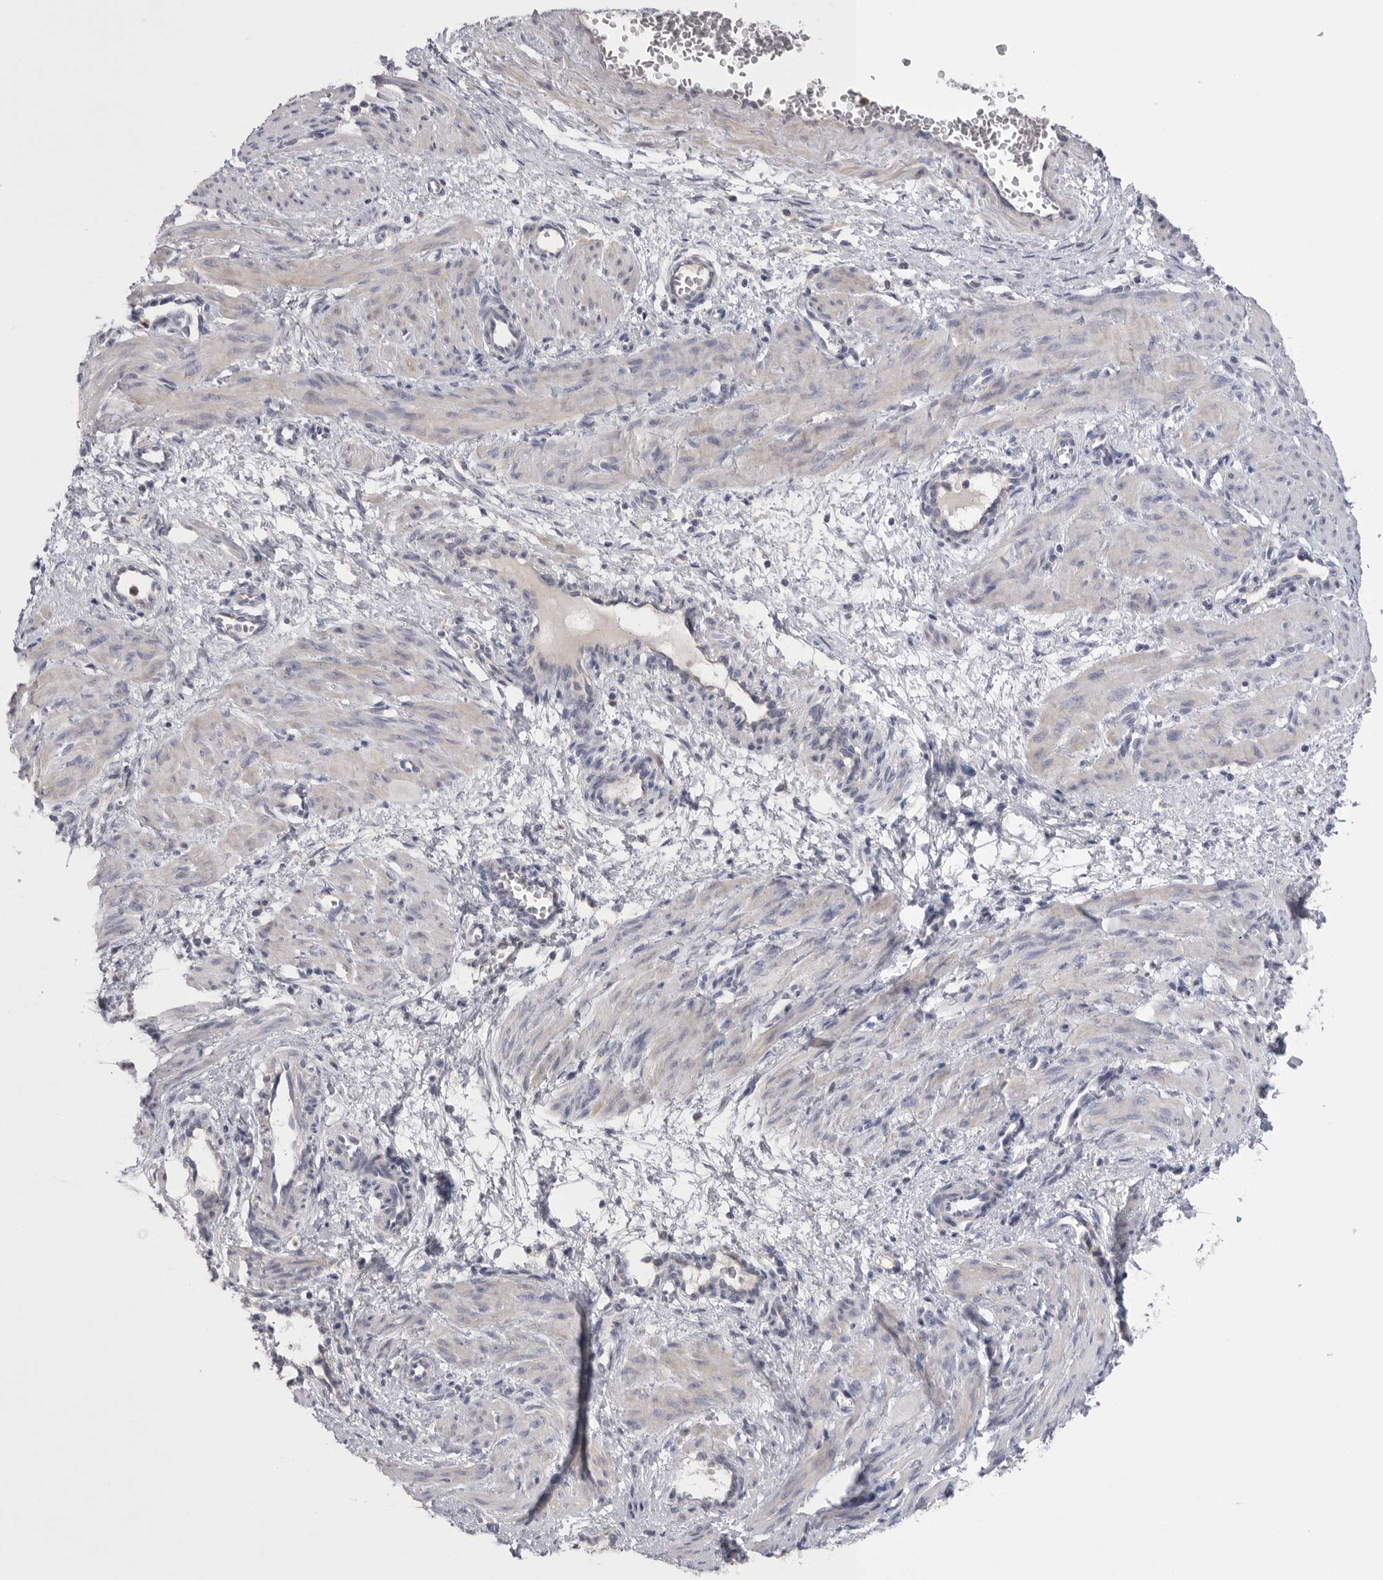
{"staining": {"intensity": "weak", "quantity": "25%-75%", "location": "cytoplasmic/membranous"}, "tissue": "smooth muscle", "cell_type": "Smooth muscle cells", "image_type": "normal", "snomed": [{"axis": "morphology", "description": "Normal tissue, NOS"}, {"axis": "topography", "description": "Endometrium"}], "caption": "This histopathology image demonstrates benign smooth muscle stained with immunohistochemistry to label a protein in brown. The cytoplasmic/membranous of smooth muscle cells show weak positivity for the protein. Nuclei are counter-stained blue.", "gene": "CCDC126", "patient": {"sex": "female", "age": 33}}